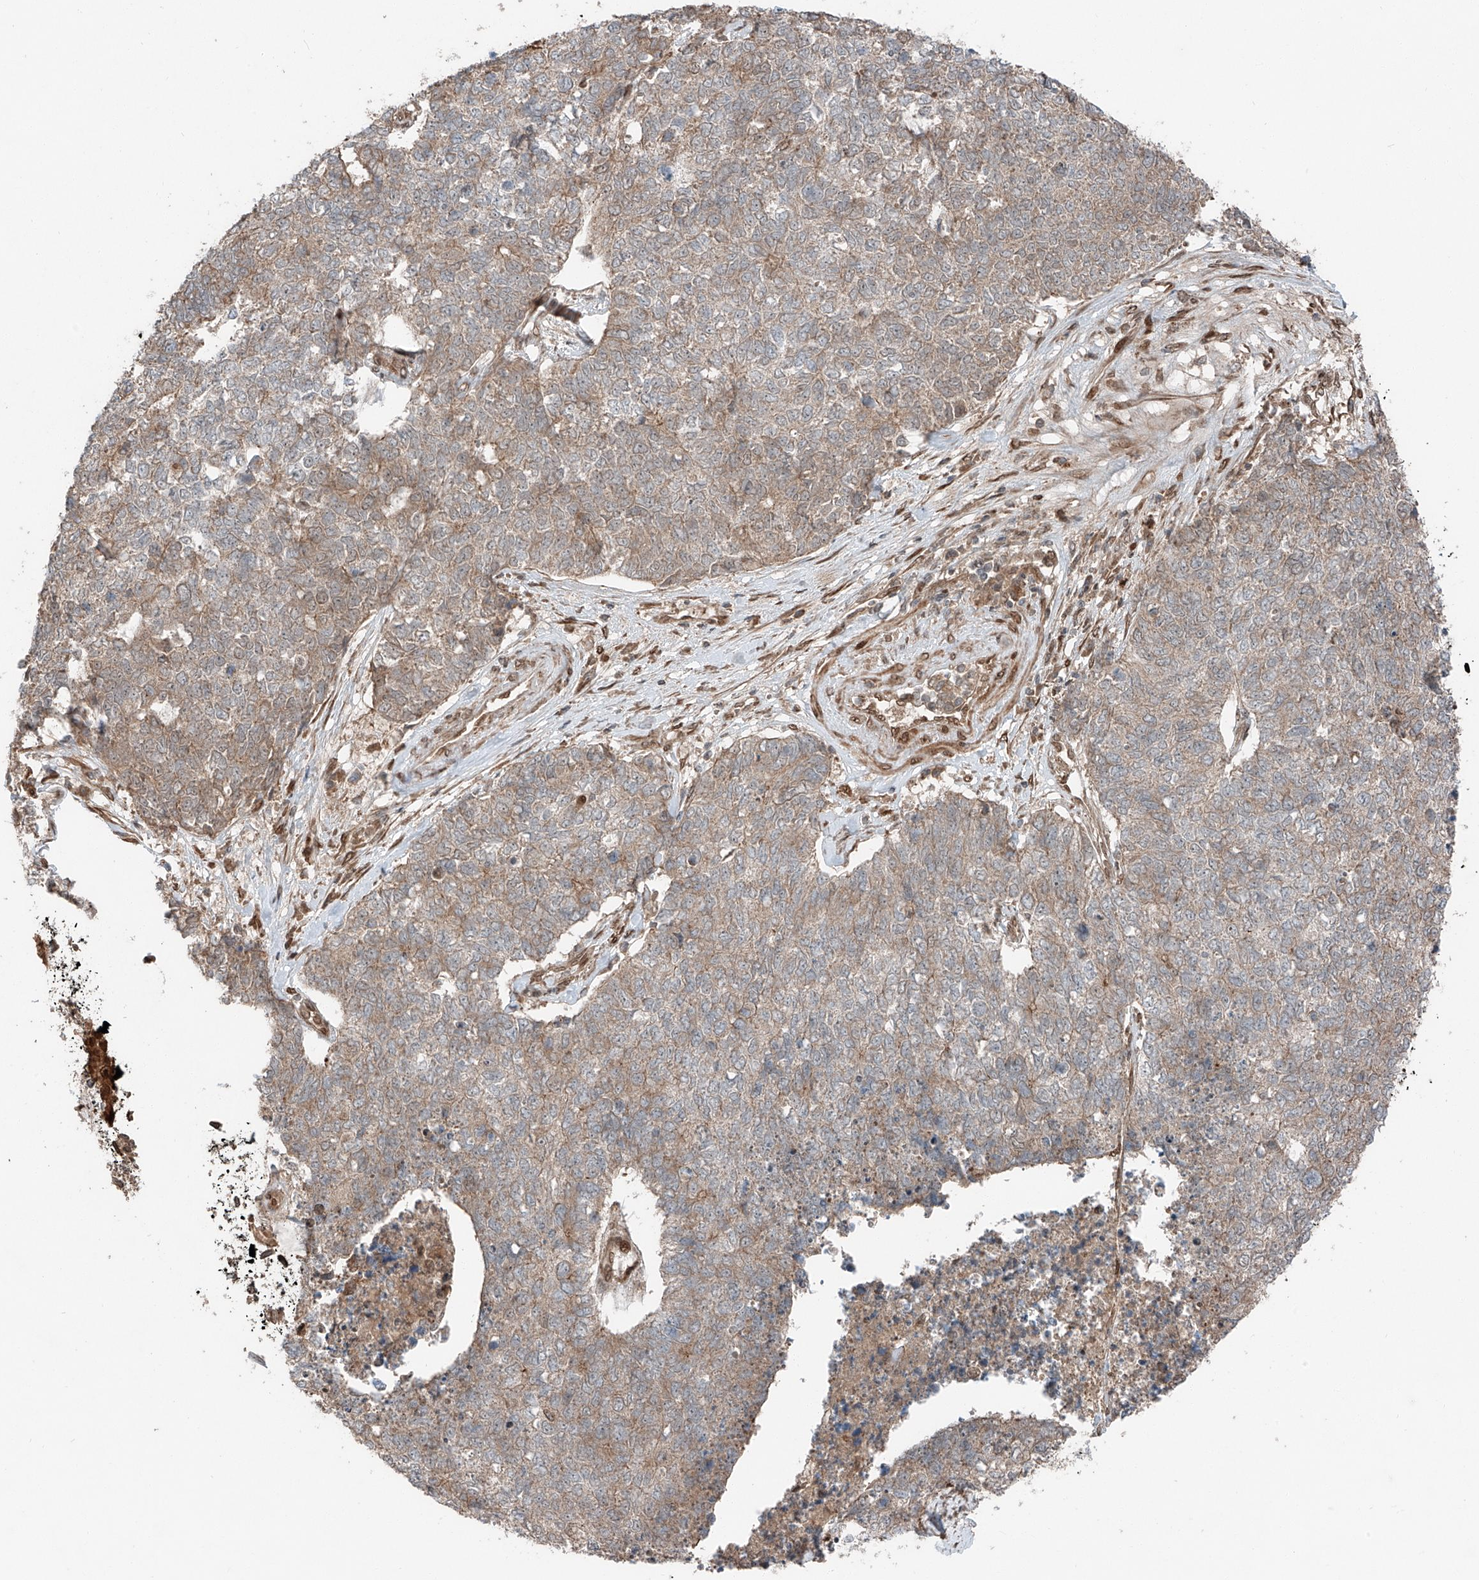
{"staining": {"intensity": "weak", "quantity": "25%-75%", "location": "cytoplasmic/membranous"}, "tissue": "cervical cancer", "cell_type": "Tumor cells", "image_type": "cancer", "snomed": [{"axis": "morphology", "description": "Squamous cell carcinoma, NOS"}, {"axis": "topography", "description": "Cervix"}], "caption": "Weak cytoplasmic/membranous protein expression is present in about 25%-75% of tumor cells in cervical cancer (squamous cell carcinoma).", "gene": "CEP162", "patient": {"sex": "female", "age": 63}}